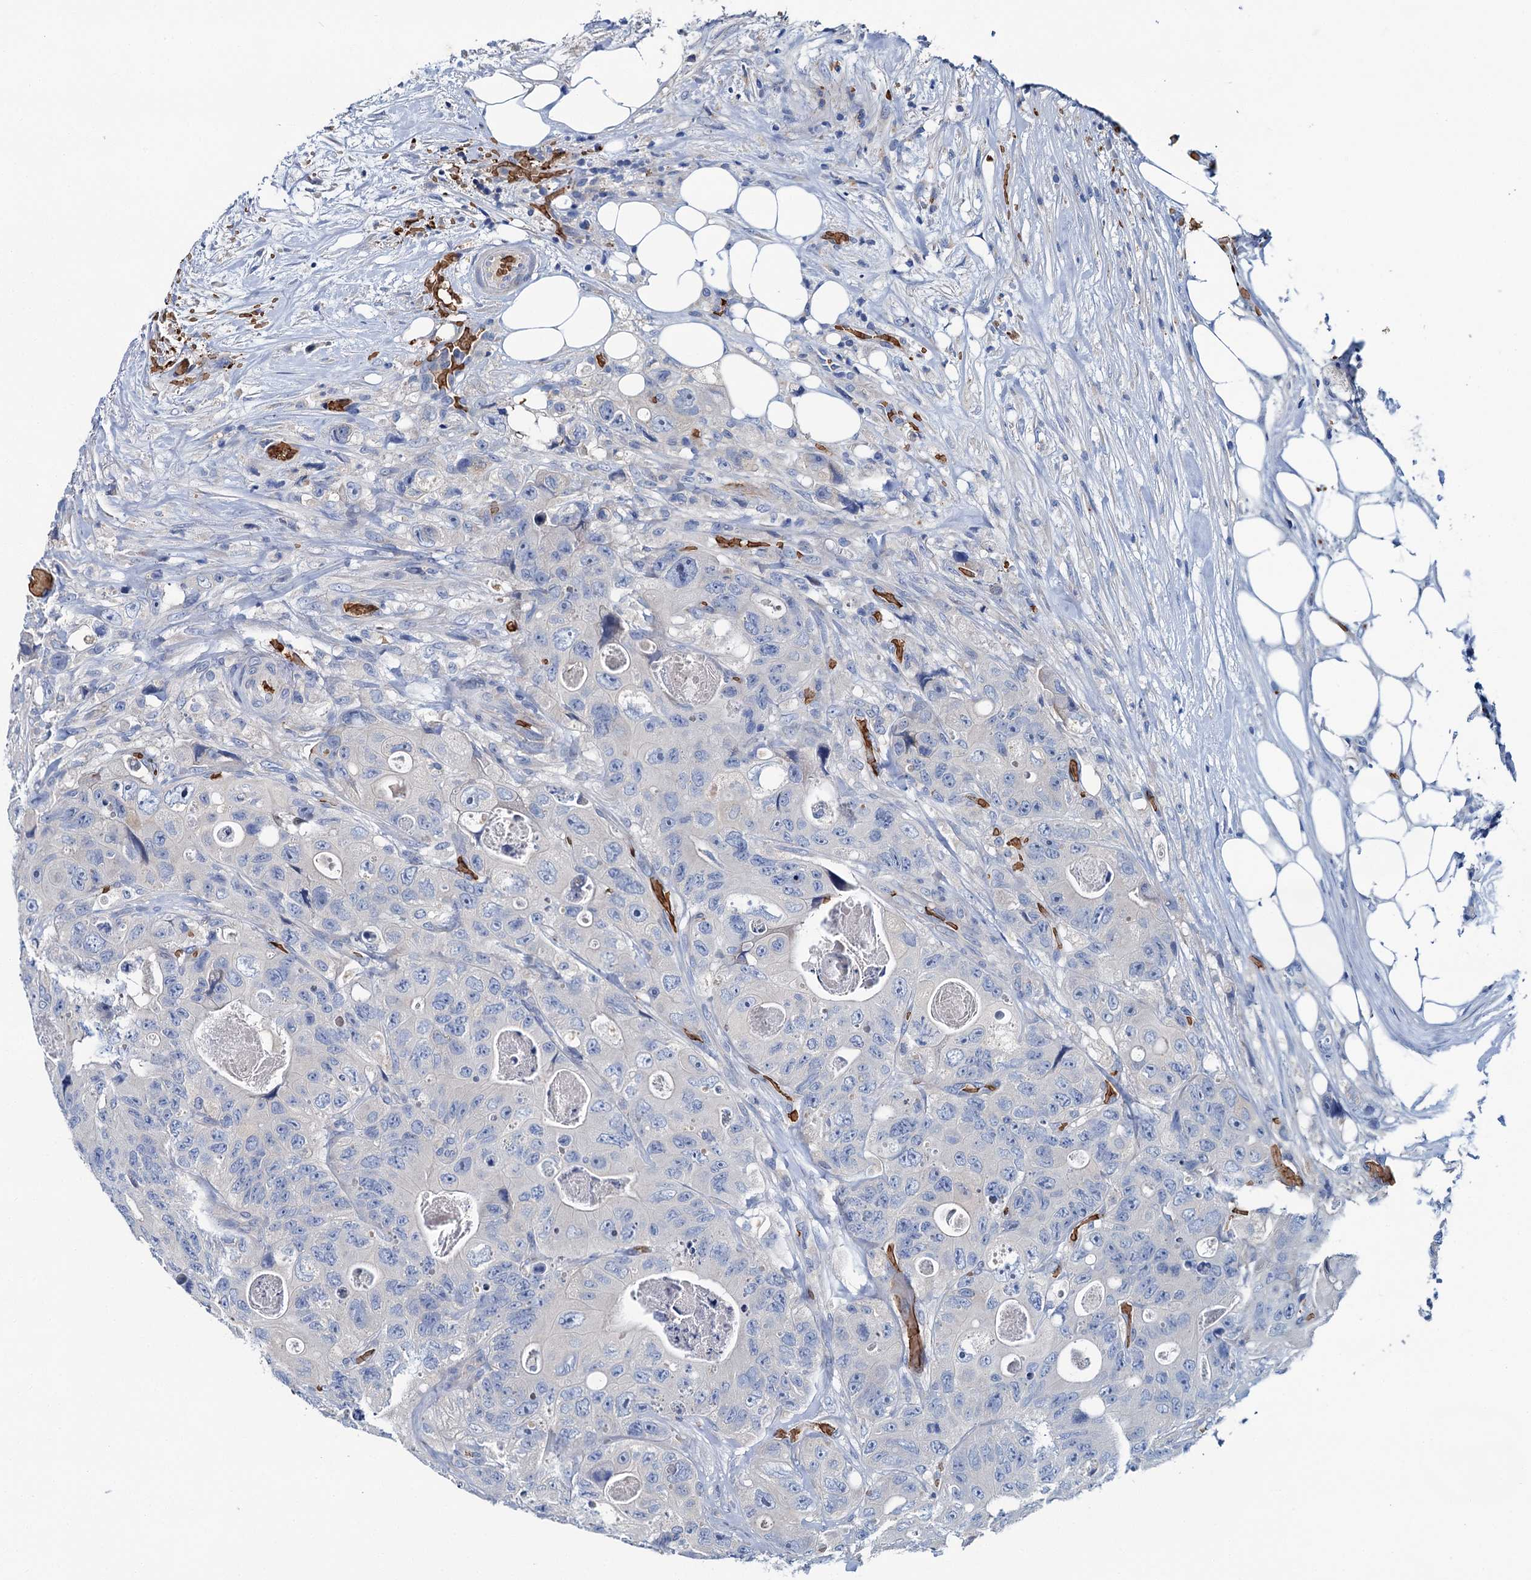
{"staining": {"intensity": "negative", "quantity": "none", "location": "none"}, "tissue": "colorectal cancer", "cell_type": "Tumor cells", "image_type": "cancer", "snomed": [{"axis": "morphology", "description": "Adenocarcinoma, NOS"}, {"axis": "topography", "description": "Colon"}], "caption": "DAB immunohistochemical staining of human colorectal cancer reveals no significant positivity in tumor cells.", "gene": "ATG2A", "patient": {"sex": "female", "age": 46}}